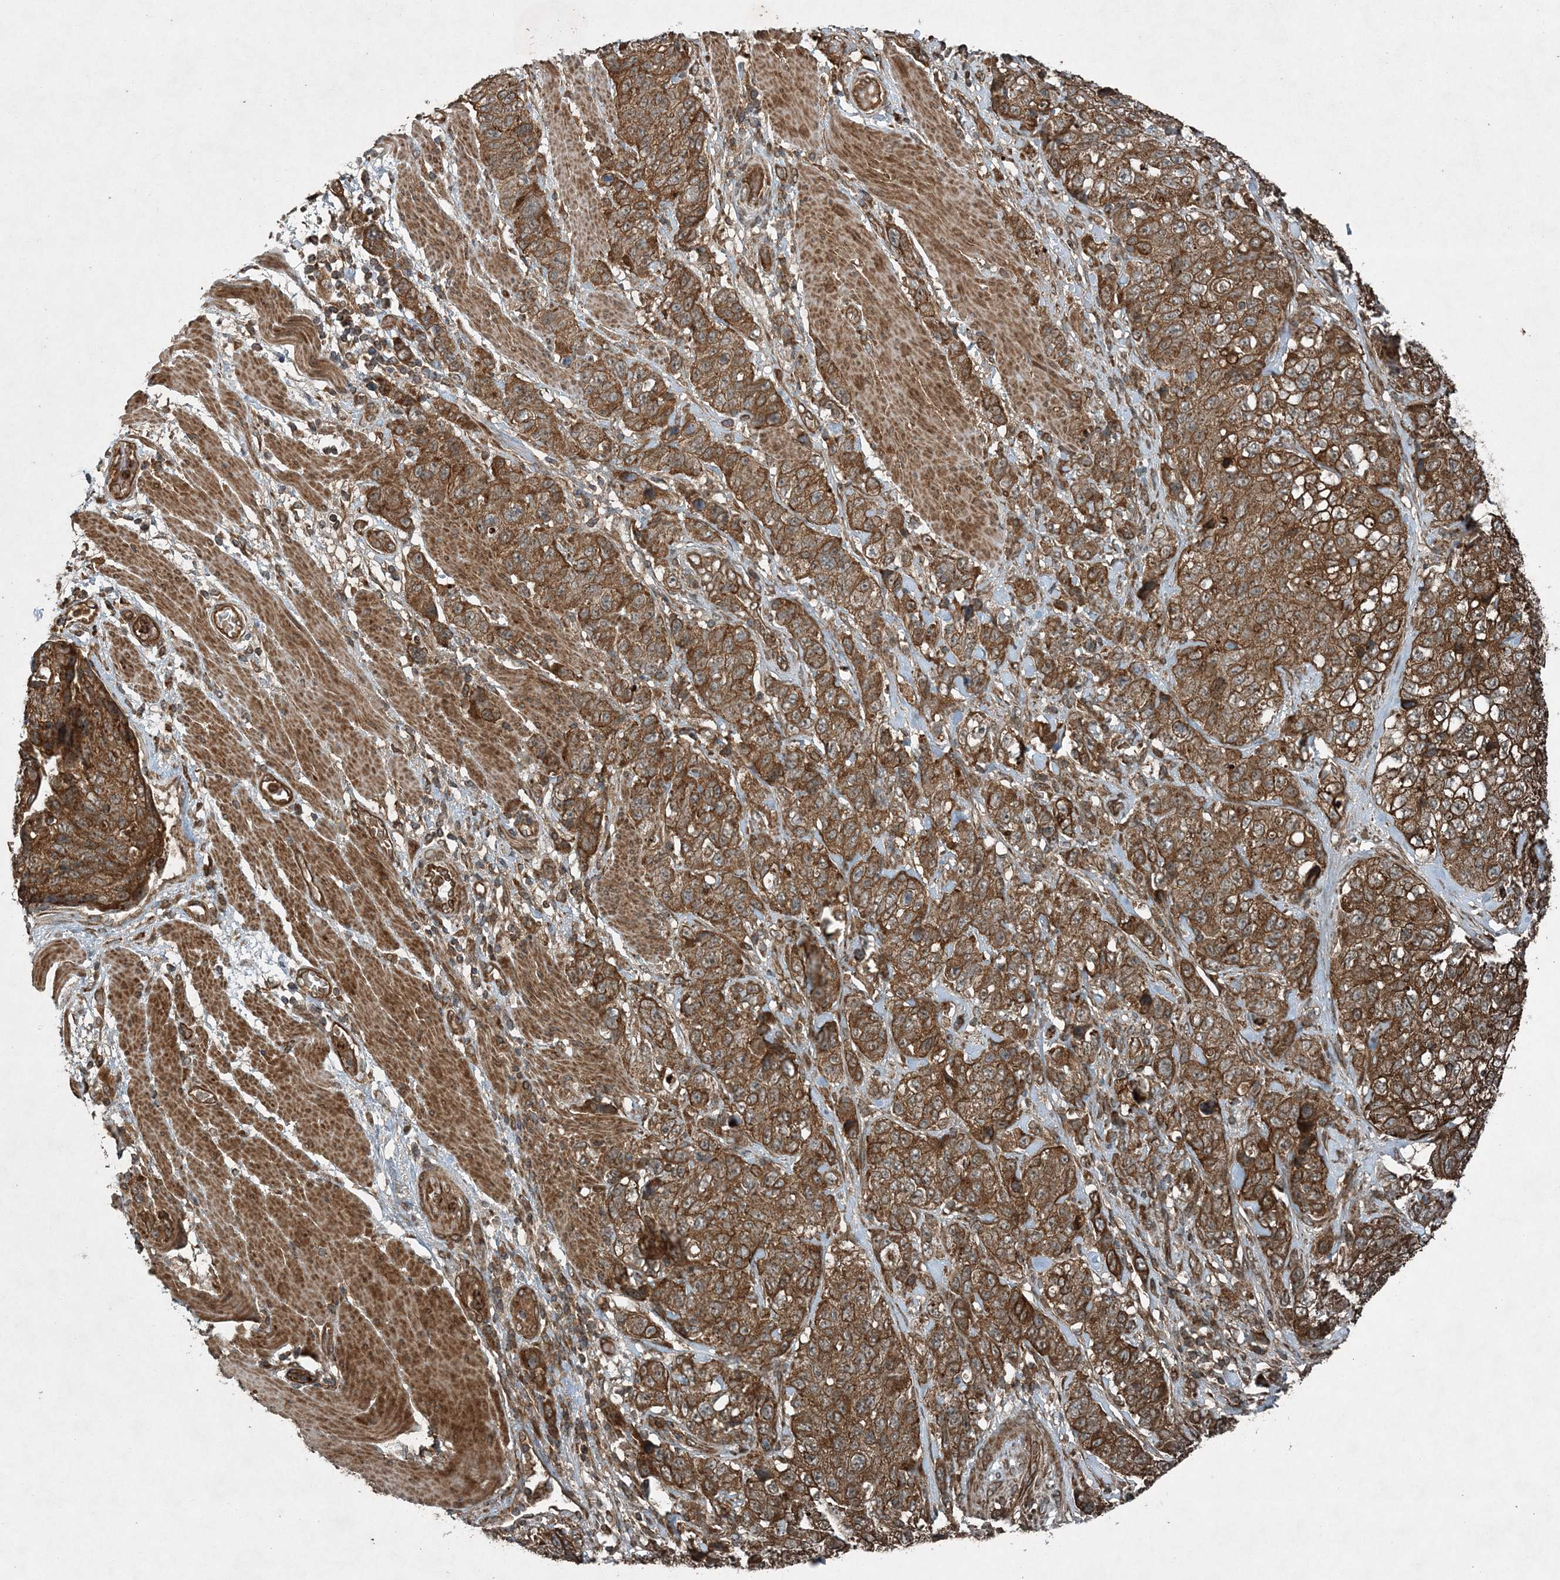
{"staining": {"intensity": "strong", "quantity": ">75%", "location": "cytoplasmic/membranous"}, "tissue": "stomach cancer", "cell_type": "Tumor cells", "image_type": "cancer", "snomed": [{"axis": "morphology", "description": "Adenocarcinoma, NOS"}, {"axis": "topography", "description": "Stomach"}], "caption": "The photomicrograph demonstrates a brown stain indicating the presence of a protein in the cytoplasmic/membranous of tumor cells in adenocarcinoma (stomach). Using DAB (3,3'-diaminobenzidine) (brown) and hematoxylin (blue) stains, captured at high magnification using brightfield microscopy.", "gene": "COPS7B", "patient": {"sex": "male", "age": 48}}